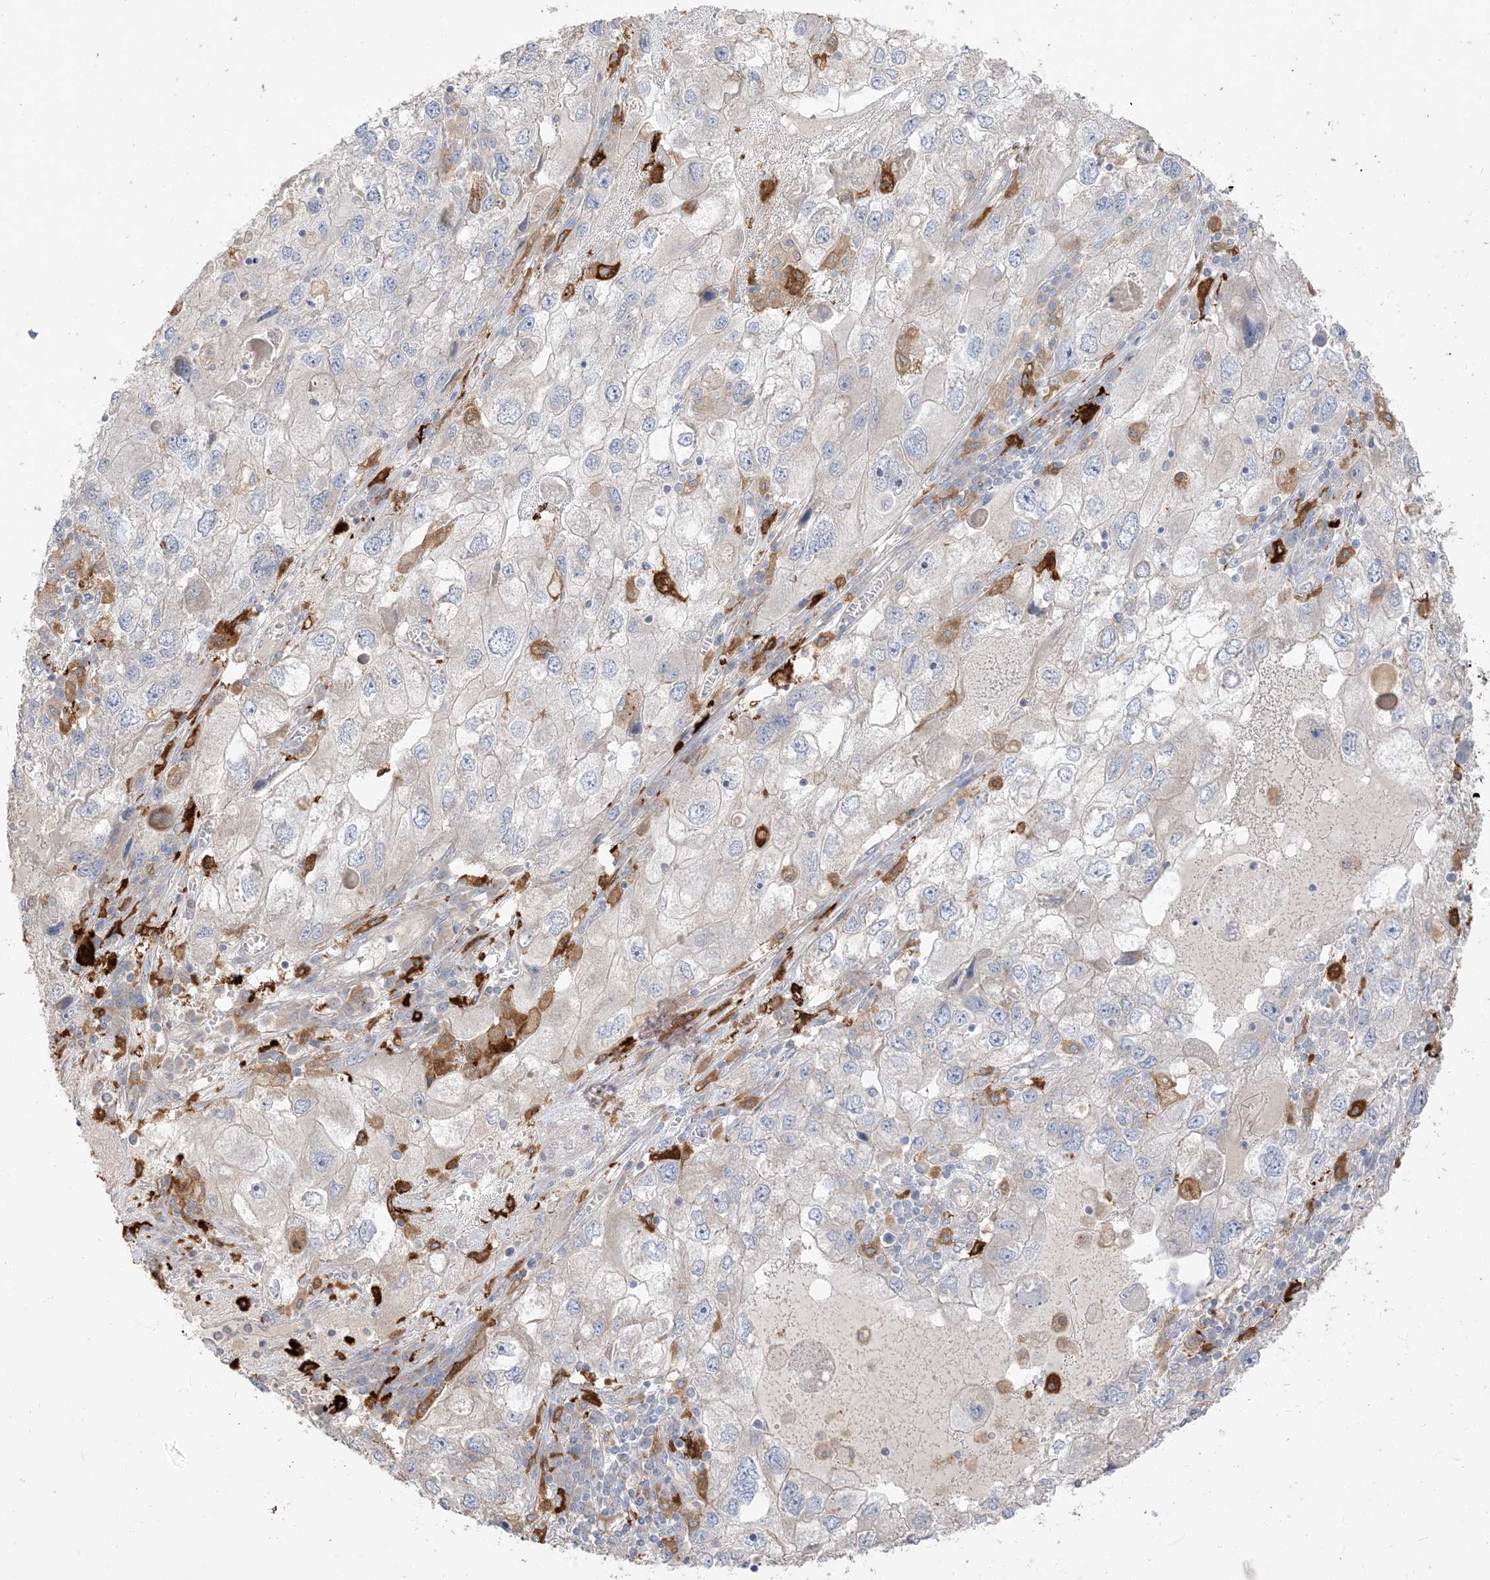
{"staining": {"intensity": "negative", "quantity": "none", "location": "none"}, "tissue": "endometrial cancer", "cell_type": "Tumor cells", "image_type": "cancer", "snomed": [{"axis": "morphology", "description": "Adenocarcinoma, NOS"}, {"axis": "topography", "description": "Endometrium"}], "caption": "Immunohistochemical staining of endometrial cancer demonstrates no significant positivity in tumor cells.", "gene": "RNF175", "patient": {"sex": "female", "age": 49}}